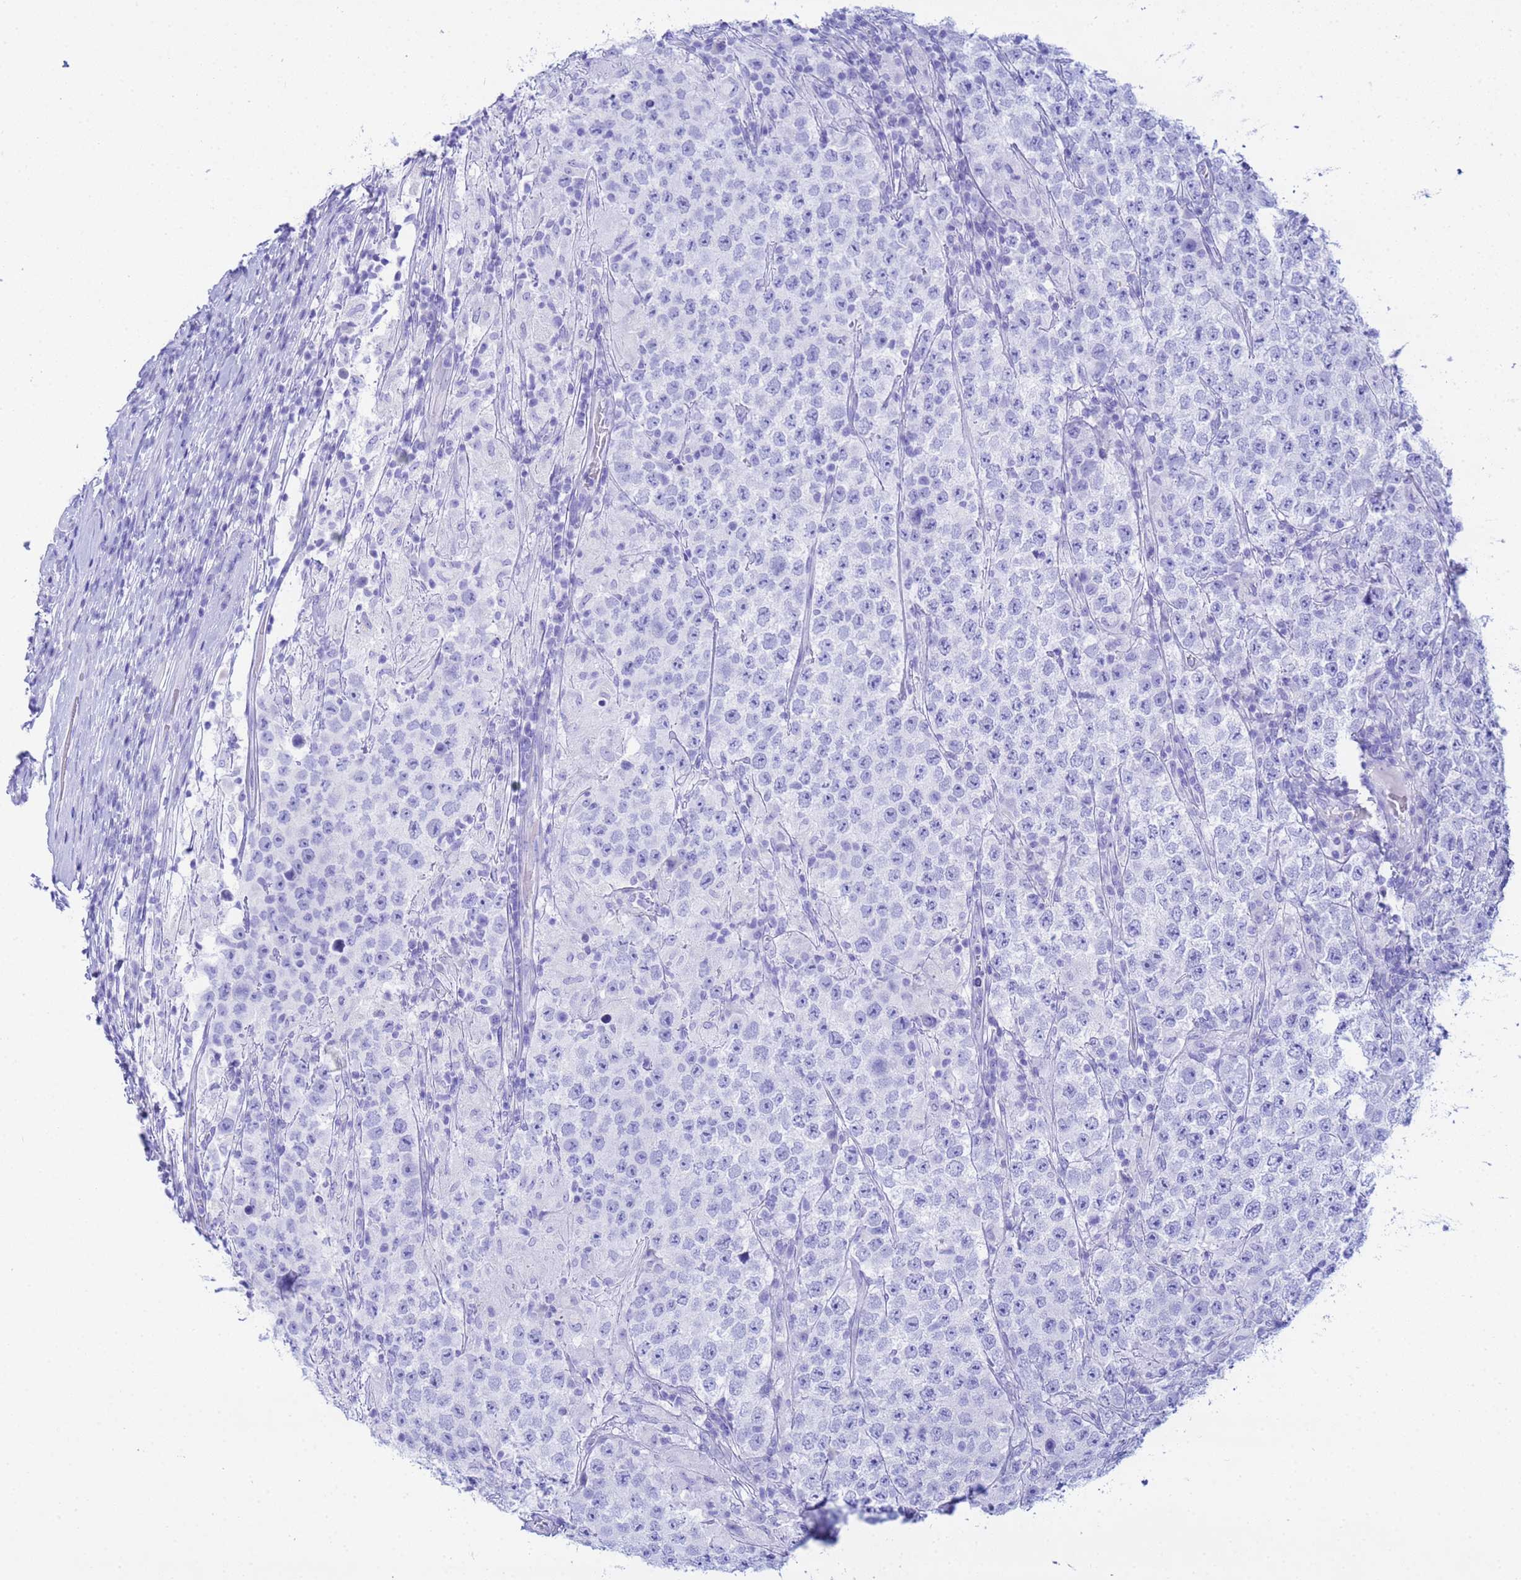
{"staining": {"intensity": "negative", "quantity": "none", "location": "none"}, "tissue": "testis cancer", "cell_type": "Tumor cells", "image_type": "cancer", "snomed": [{"axis": "morphology", "description": "Normal tissue, NOS"}, {"axis": "morphology", "description": "Urothelial carcinoma, High grade"}, {"axis": "morphology", "description": "Seminoma, NOS"}, {"axis": "morphology", "description": "Carcinoma, Embryonal, NOS"}, {"axis": "topography", "description": "Urinary bladder"}, {"axis": "topography", "description": "Testis"}], "caption": "Tumor cells are negative for protein expression in human testis urothelial carcinoma (high-grade).", "gene": "AQP12A", "patient": {"sex": "male", "age": 41}}